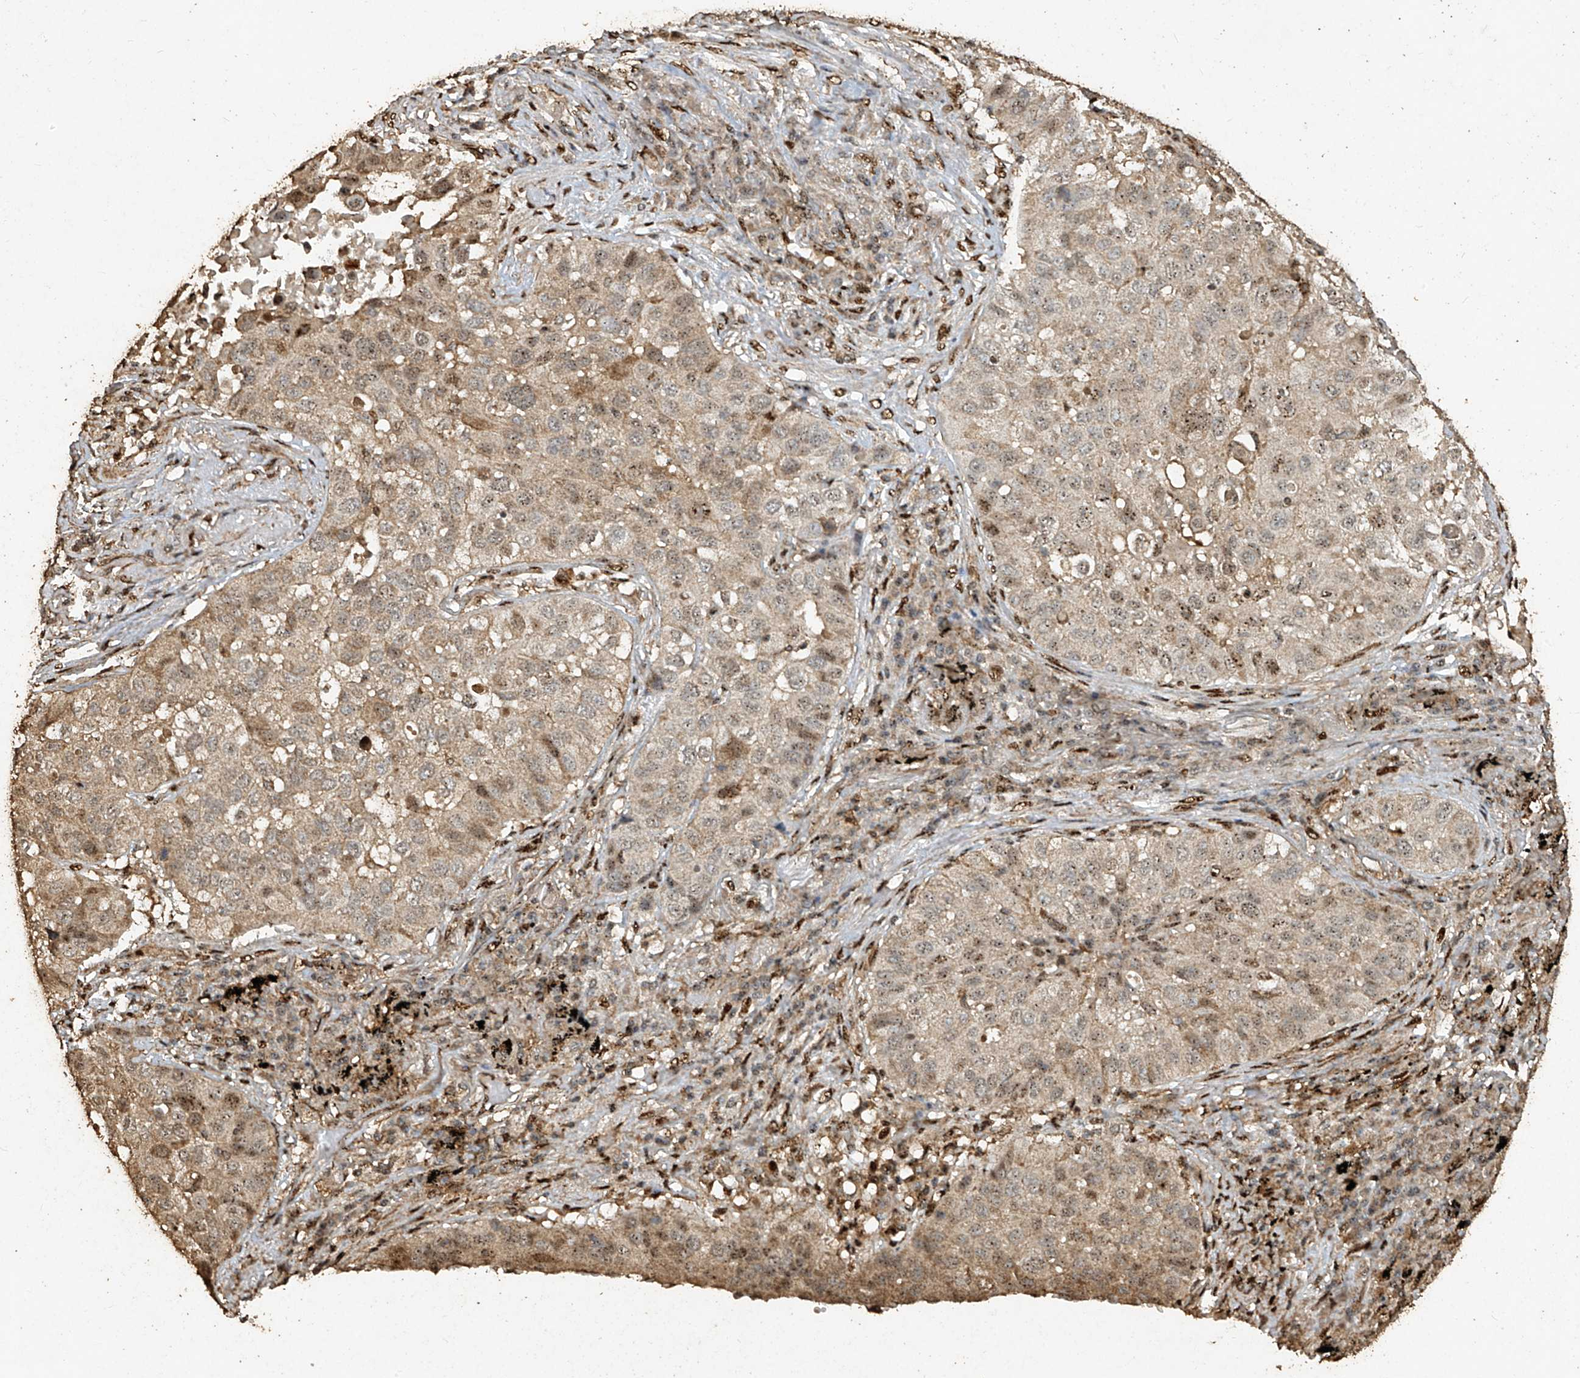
{"staining": {"intensity": "weak", "quantity": "<25%", "location": "nuclear"}, "tissue": "lung cancer", "cell_type": "Tumor cells", "image_type": "cancer", "snomed": [{"axis": "morphology", "description": "Squamous cell carcinoma, NOS"}, {"axis": "topography", "description": "Lung"}], "caption": "The image demonstrates no significant positivity in tumor cells of lung cancer (squamous cell carcinoma). The staining is performed using DAB brown chromogen with nuclei counter-stained in using hematoxylin.", "gene": "ERBB3", "patient": {"sex": "male", "age": 57}}